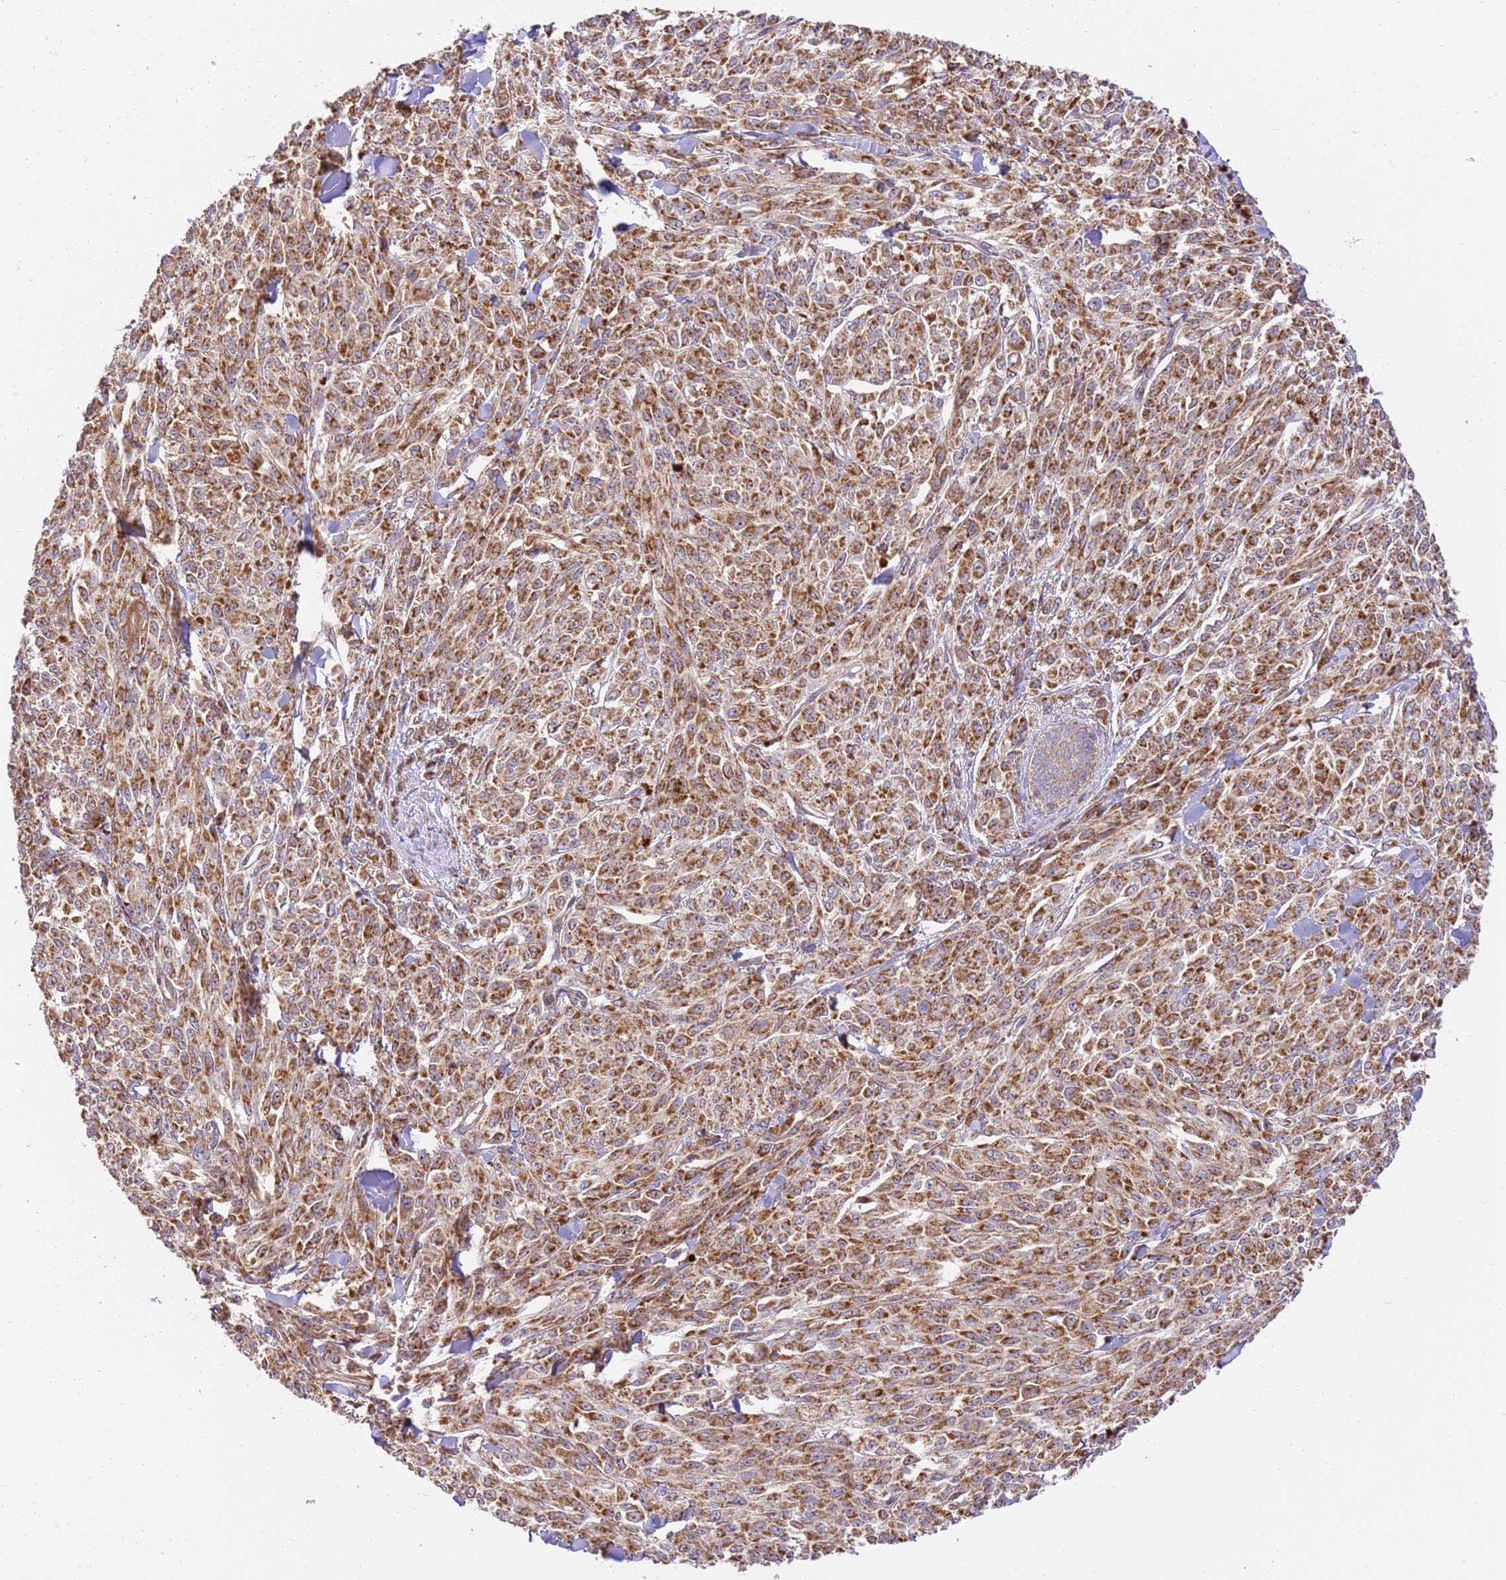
{"staining": {"intensity": "moderate", "quantity": ">75%", "location": "cytoplasmic/membranous"}, "tissue": "melanoma", "cell_type": "Tumor cells", "image_type": "cancer", "snomed": [{"axis": "morphology", "description": "Malignant melanoma, NOS"}, {"axis": "topography", "description": "Skin"}], "caption": "Tumor cells demonstrate moderate cytoplasmic/membranous expression in about >75% of cells in melanoma.", "gene": "SPATA2L", "patient": {"sex": "female", "age": 52}}